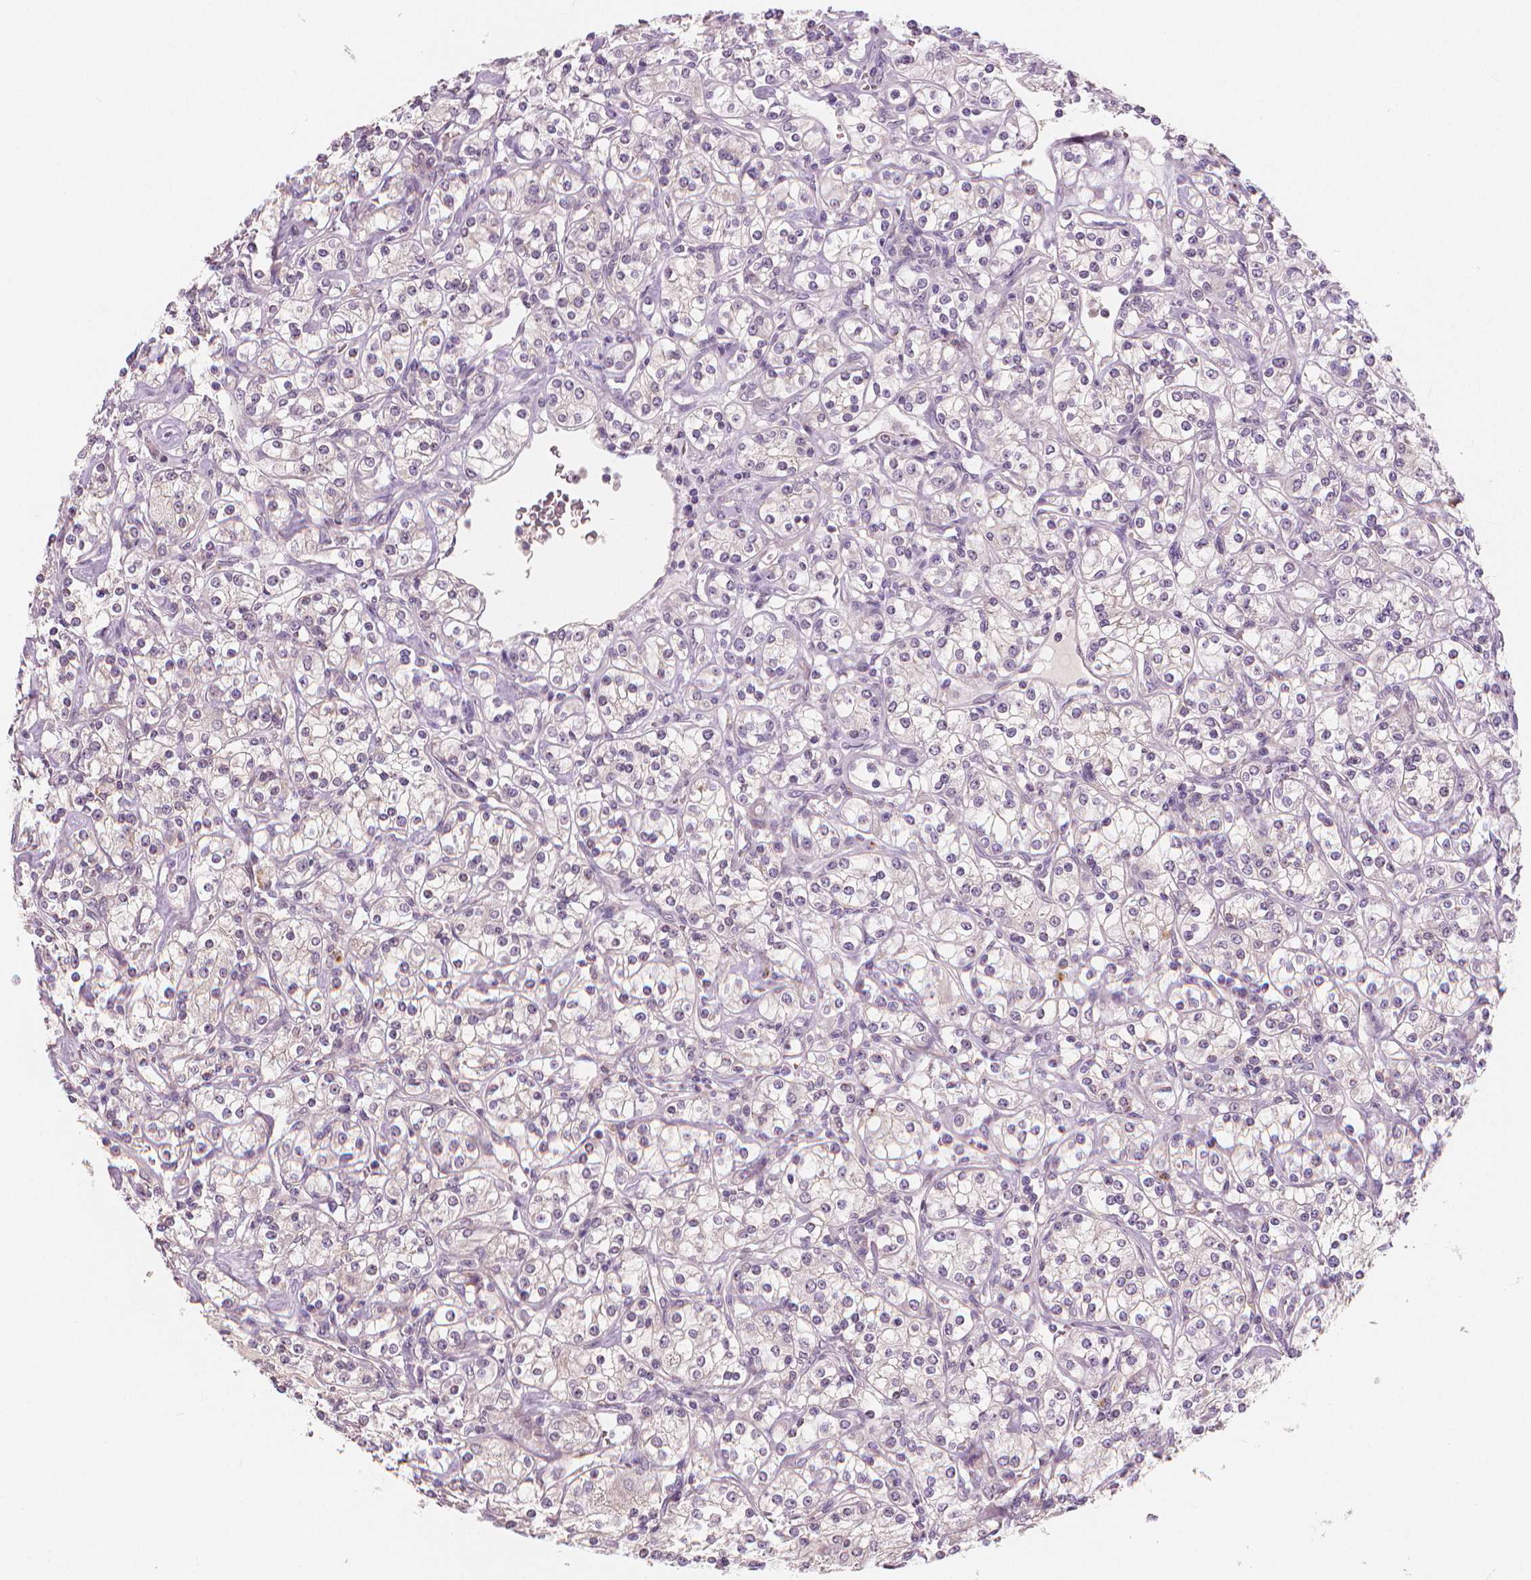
{"staining": {"intensity": "negative", "quantity": "none", "location": "none"}, "tissue": "renal cancer", "cell_type": "Tumor cells", "image_type": "cancer", "snomed": [{"axis": "morphology", "description": "Adenocarcinoma, NOS"}, {"axis": "topography", "description": "Kidney"}], "caption": "Histopathology image shows no significant protein expression in tumor cells of renal adenocarcinoma.", "gene": "RNASE7", "patient": {"sex": "male", "age": 77}}